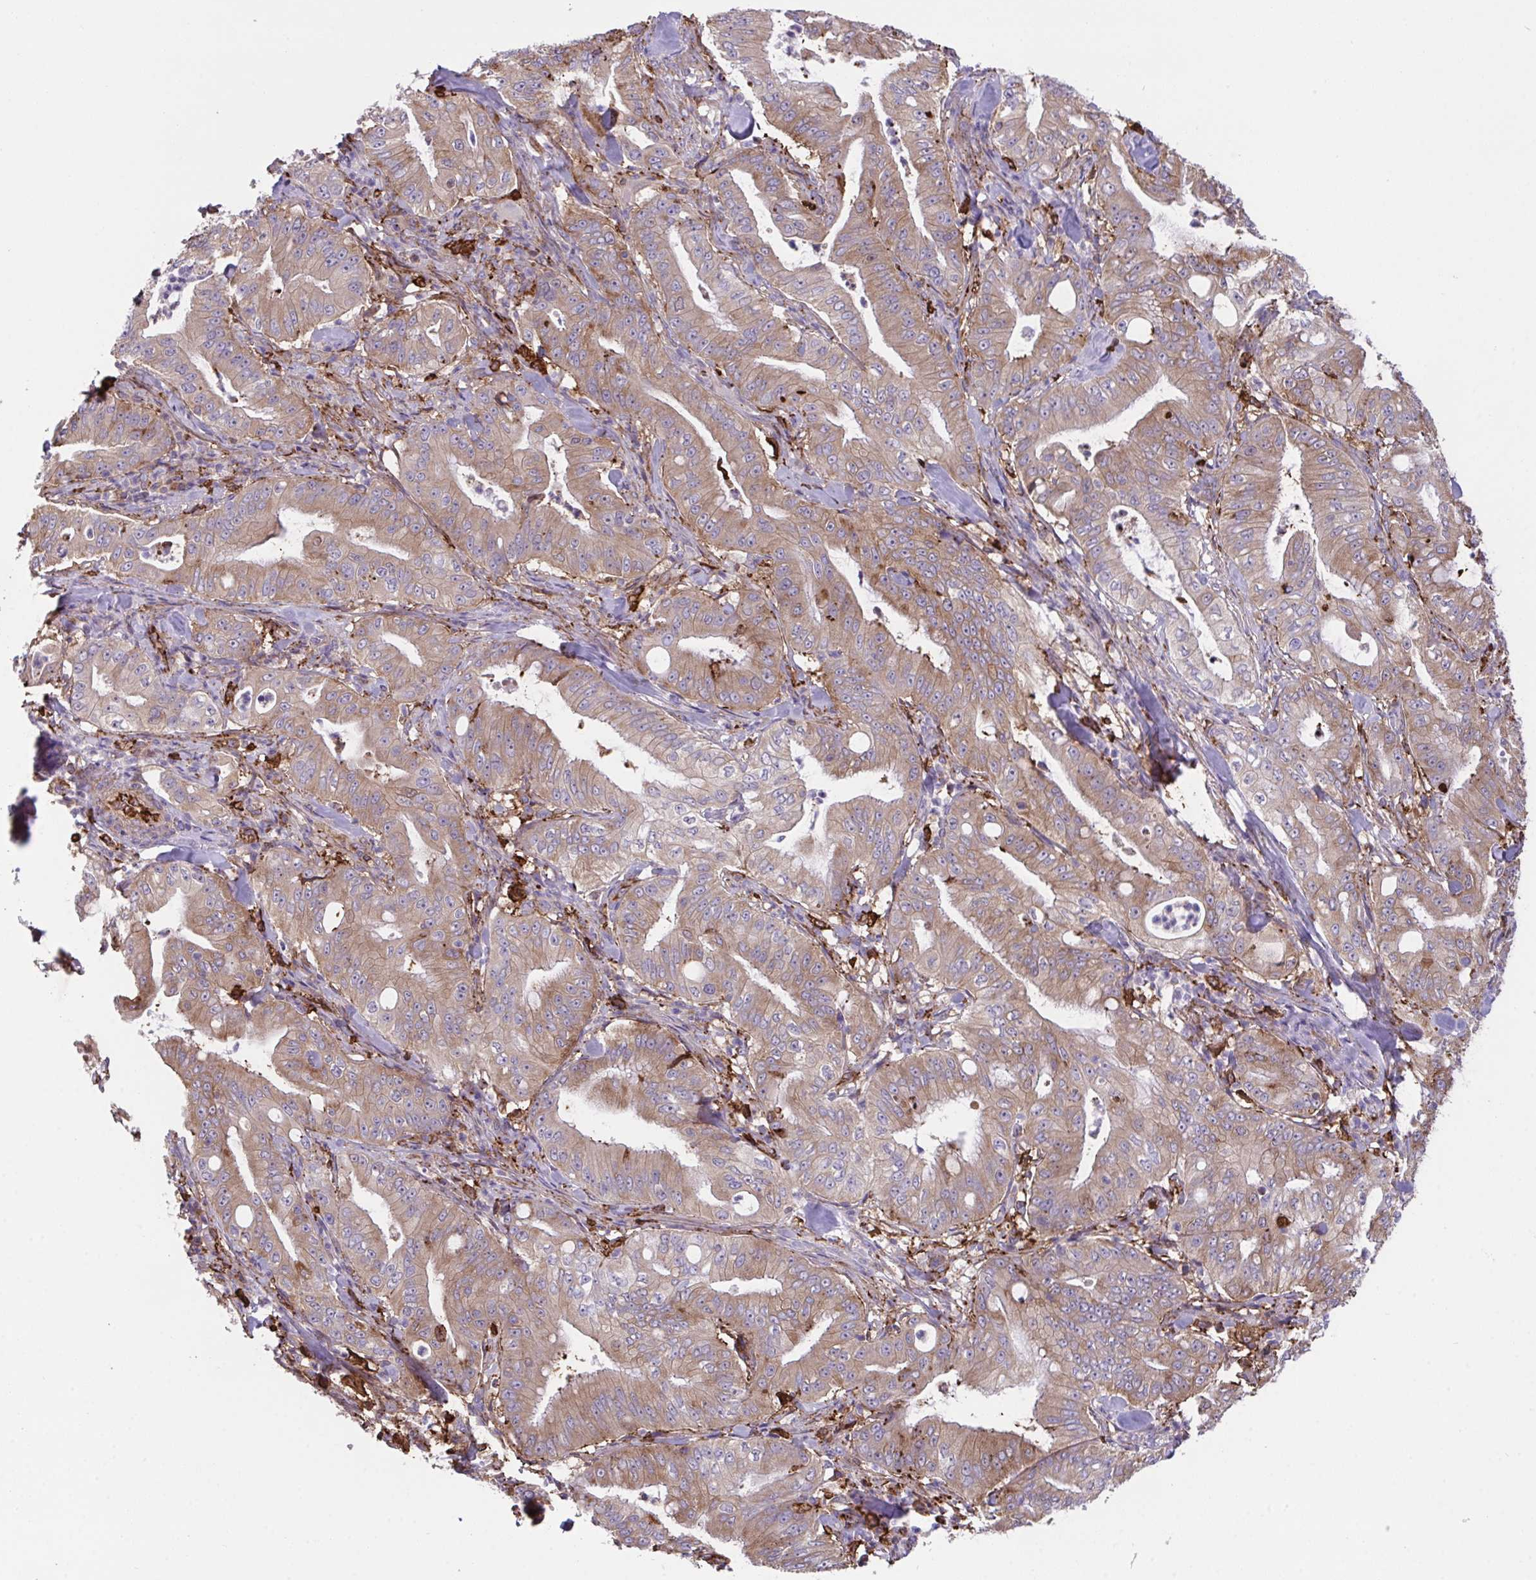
{"staining": {"intensity": "moderate", "quantity": ">75%", "location": "cytoplasmic/membranous"}, "tissue": "pancreatic cancer", "cell_type": "Tumor cells", "image_type": "cancer", "snomed": [{"axis": "morphology", "description": "Adenocarcinoma, NOS"}, {"axis": "topography", "description": "Pancreas"}], "caption": "An IHC micrograph of tumor tissue is shown. Protein staining in brown highlights moderate cytoplasmic/membranous positivity in pancreatic adenocarcinoma within tumor cells.", "gene": "PPIH", "patient": {"sex": "male", "age": 71}}